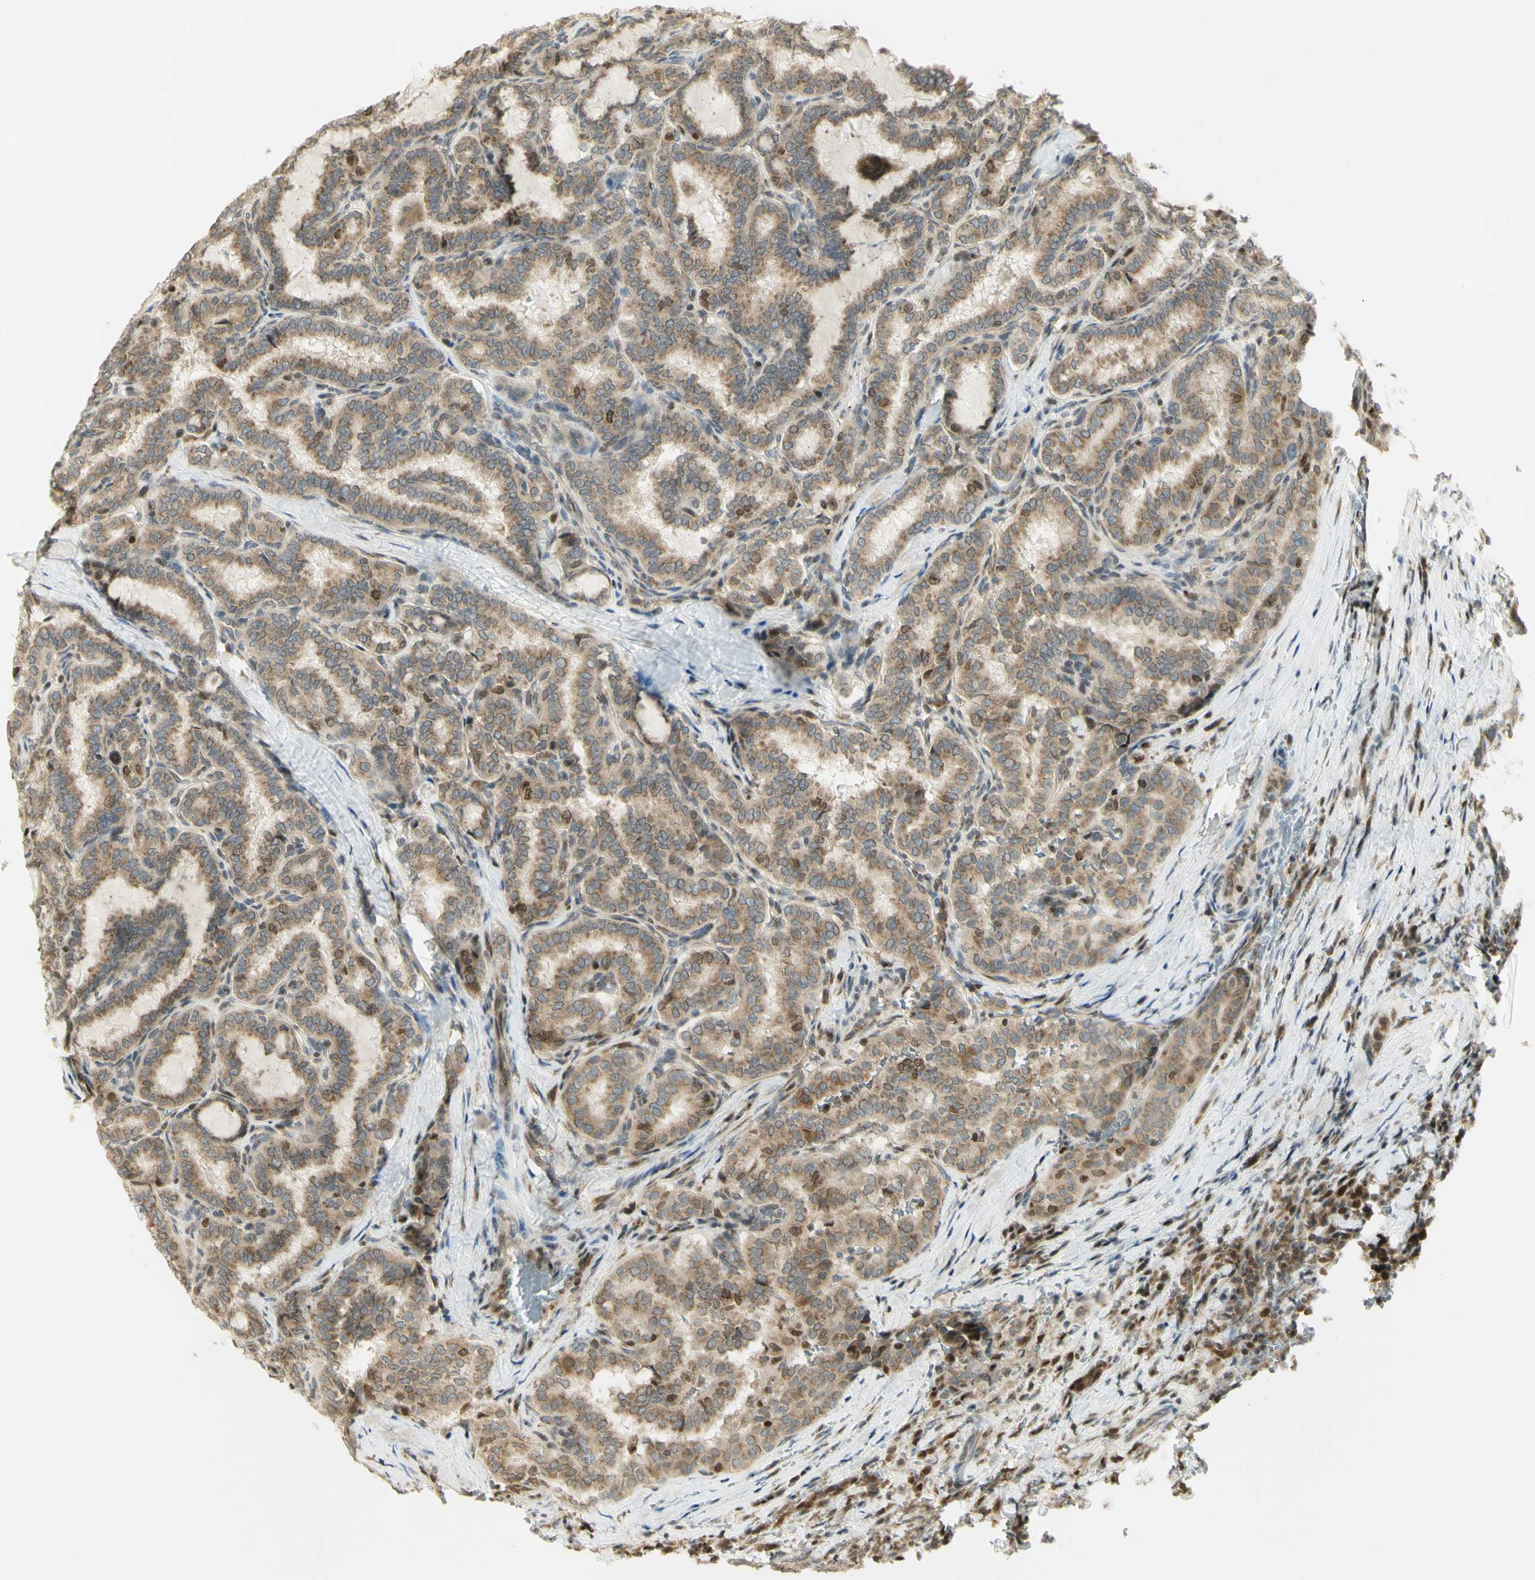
{"staining": {"intensity": "moderate", "quantity": ">75%", "location": "cytoplasmic/membranous,nuclear"}, "tissue": "thyroid cancer", "cell_type": "Tumor cells", "image_type": "cancer", "snomed": [{"axis": "morphology", "description": "Normal tissue, NOS"}, {"axis": "morphology", "description": "Papillary adenocarcinoma, NOS"}, {"axis": "topography", "description": "Thyroid gland"}], "caption": "This image shows immunohistochemistry (IHC) staining of papillary adenocarcinoma (thyroid), with medium moderate cytoplasmic/membranous and nuclear expression in approximately >75% of tumor cells.", "gene": "KIF11", "patient": {"sex": "female", "age": 30}}